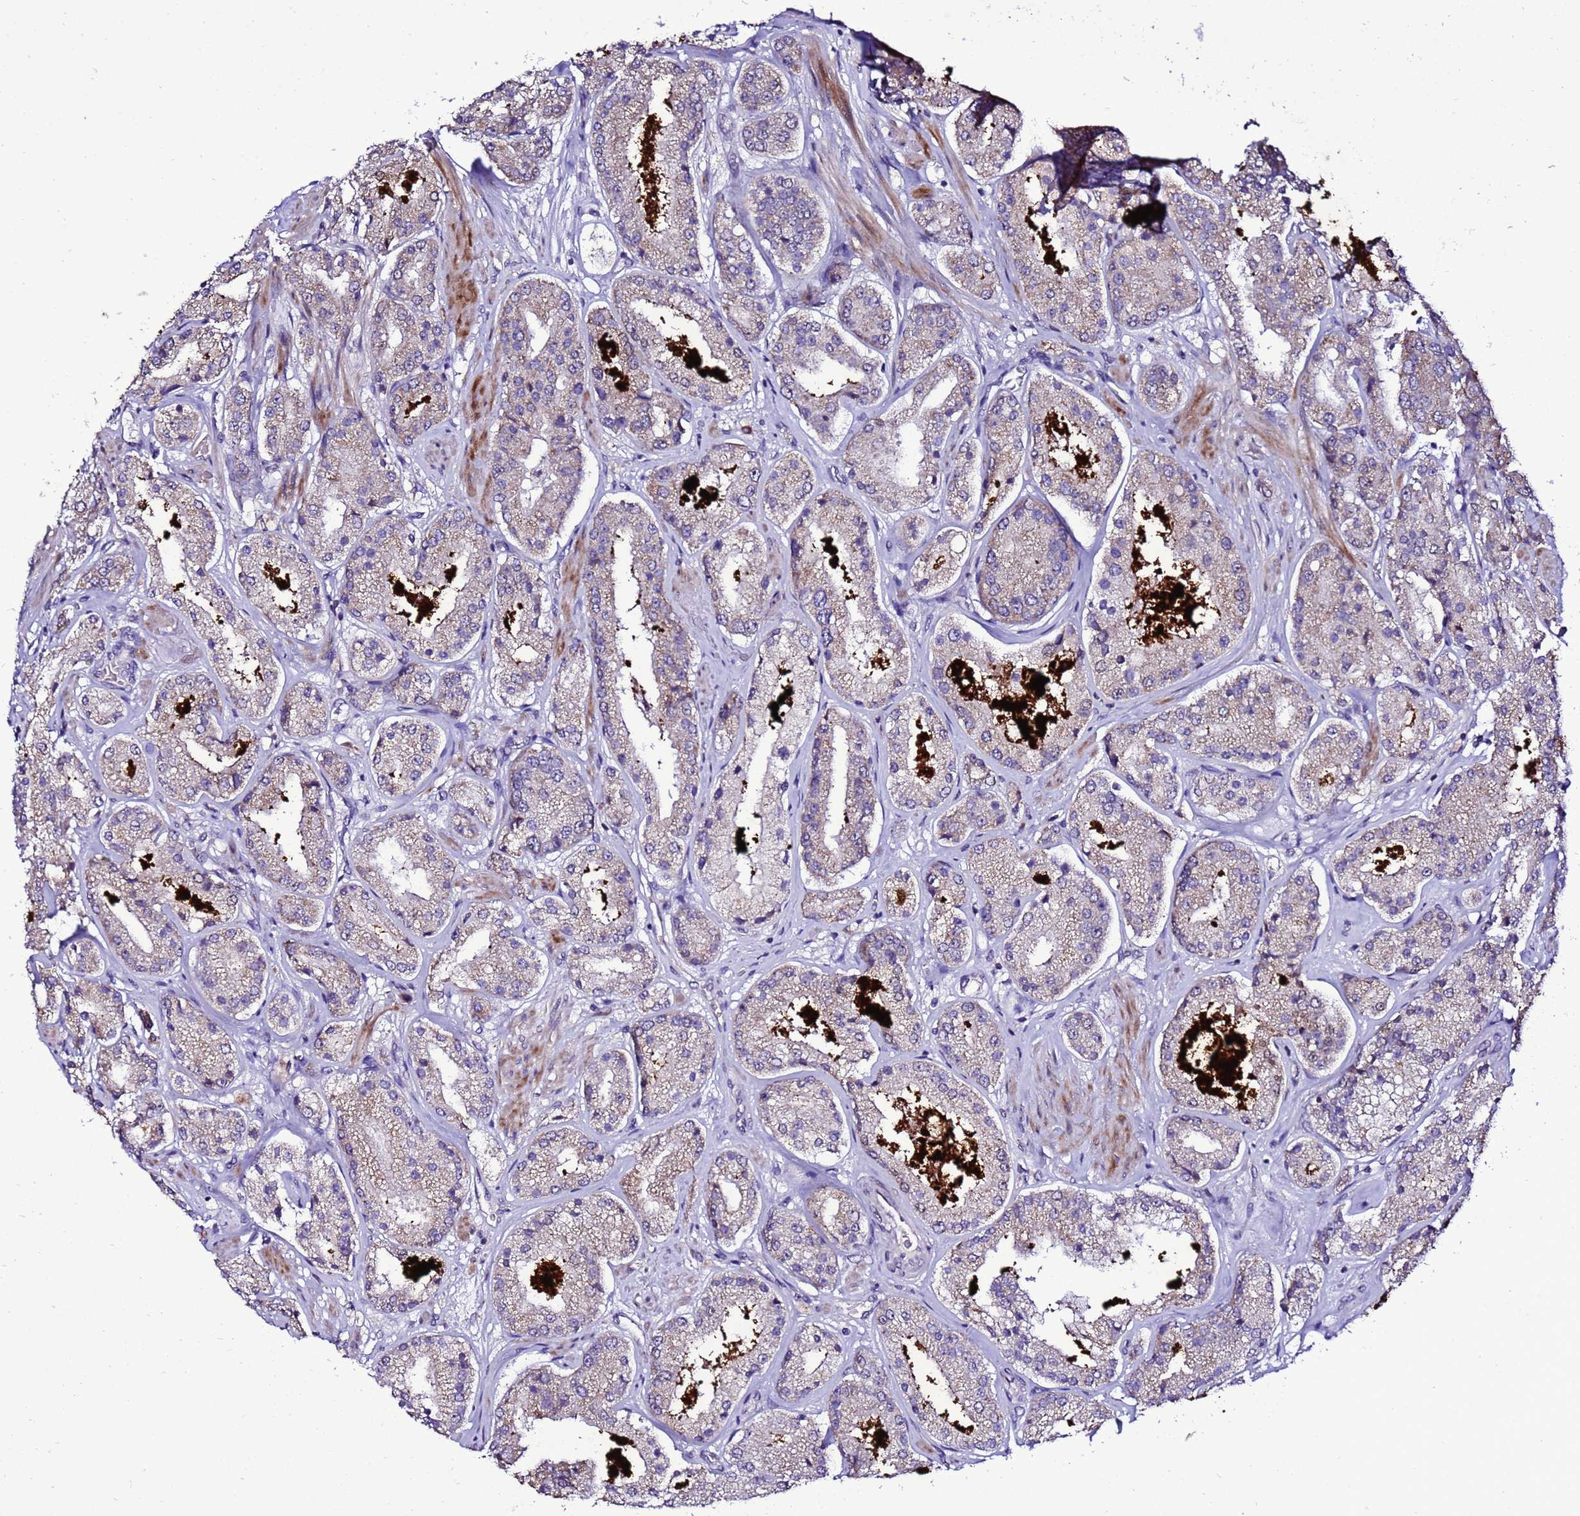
{"staining": {"intensity": "weak", "quantity": "<25%", "location": "cytoplasmic/membranous"}, "tissue": "prostate cancer", "cell_type": "Tumor cells", "image_type": "cancer", "snomed": [{"axis": "morphology", "description": "Adenocarcinoma, High grade"}, {"axis": "topography", "description": "Prostate"}], "caption": "A high-resolution image shows IHC staining of prostate cancer, which exhibits no significant expression in tumor cells.", "gene": "C19orf47", "patient": {"sex": "male", "age": 63}}